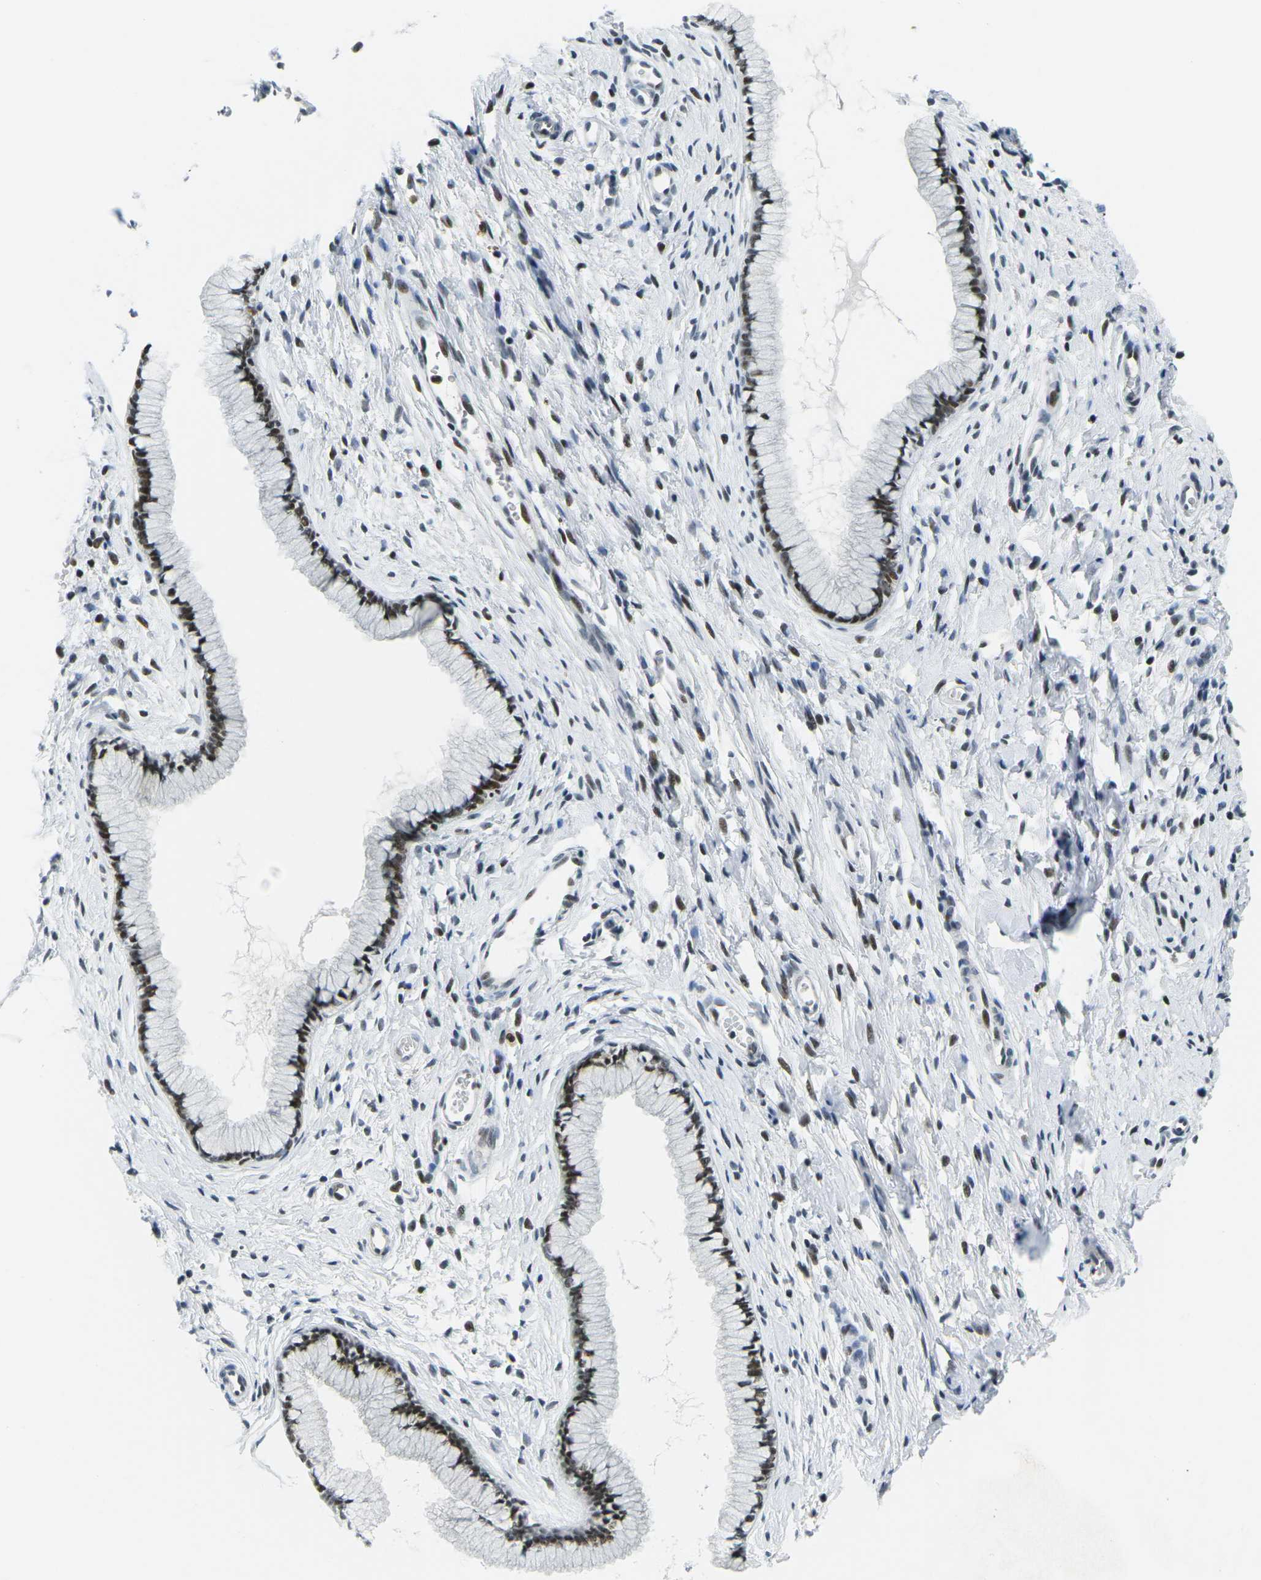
{"staining": {"intensity": "strong", "quantity": ">75%", "location": "nuclear"}, "tissue": "cervix", "cell_type": "Glandular cells", "image_type": "normal", "snomed": [{"axis": "morphology", "description": "Normal tissue, NOS"}, {"axis": "topography", "description": "Cervix"}], "caption": "Immunohistochemistry micrograph of benign human cervix stained for a protein (brown), which reveals high levels of strong nuclear staining in about >75% of glandular cells.", "gene": "PRPF8", "patient": {"sex": "female", "age": 65}}